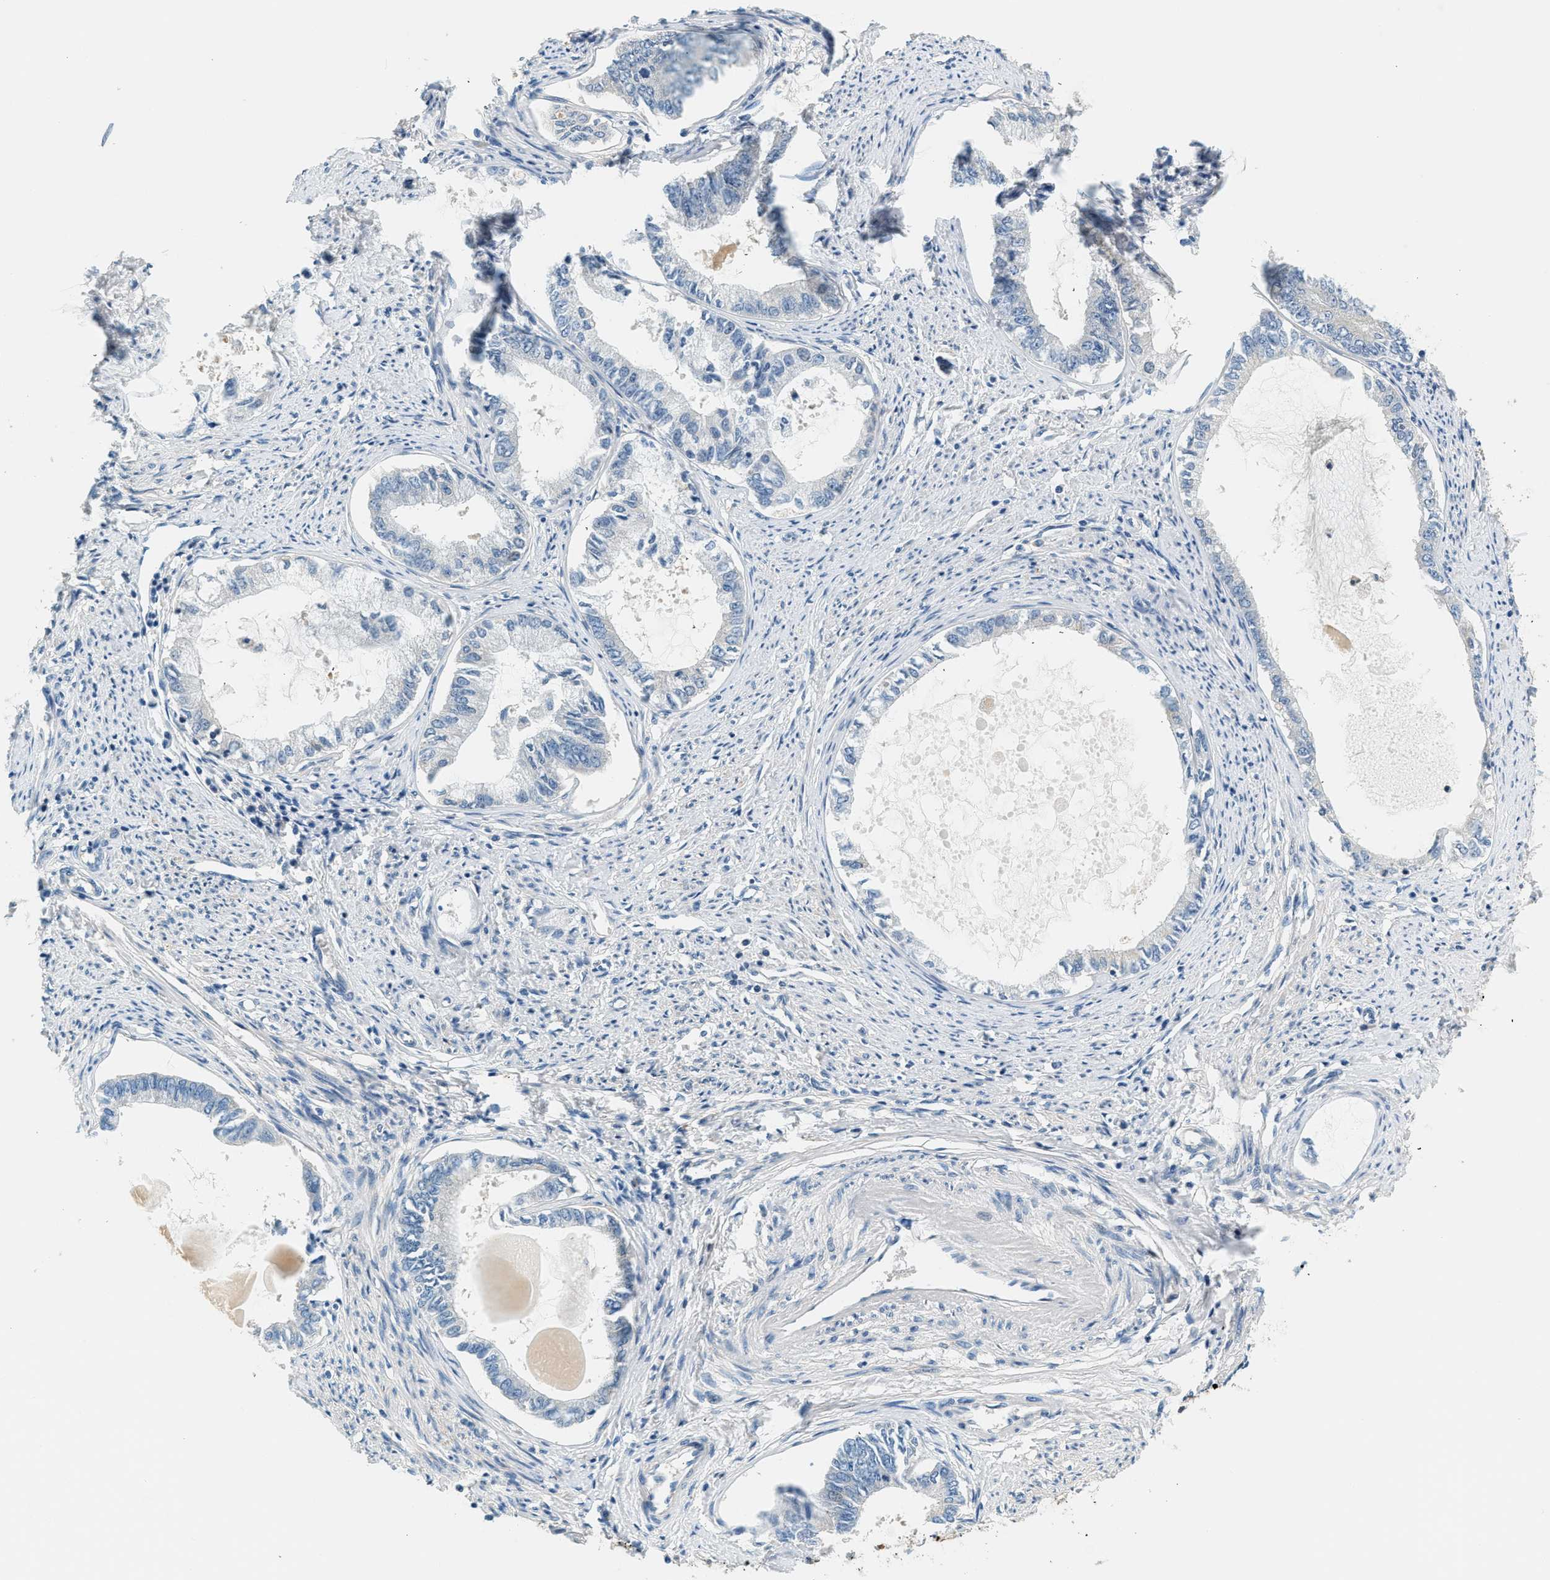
{"staining": {"intensity": "negative", "quantity": "none", "location": "none"}, "tissue": "endometrial cancer", "cell_type": "Tumor cells", "image_type": "cancer", "snomed": [{"axis": "morphology", "description": "Adenocarcinoma, NOS"}, {"axis": "topography", "description": "Endometrium"}], "caption": "There is no significant positivity in tumor cells of adenocarcinoma (endometrial).", "gene": "SLC35E1", "patient": {"sex": "female", "age": 86}}